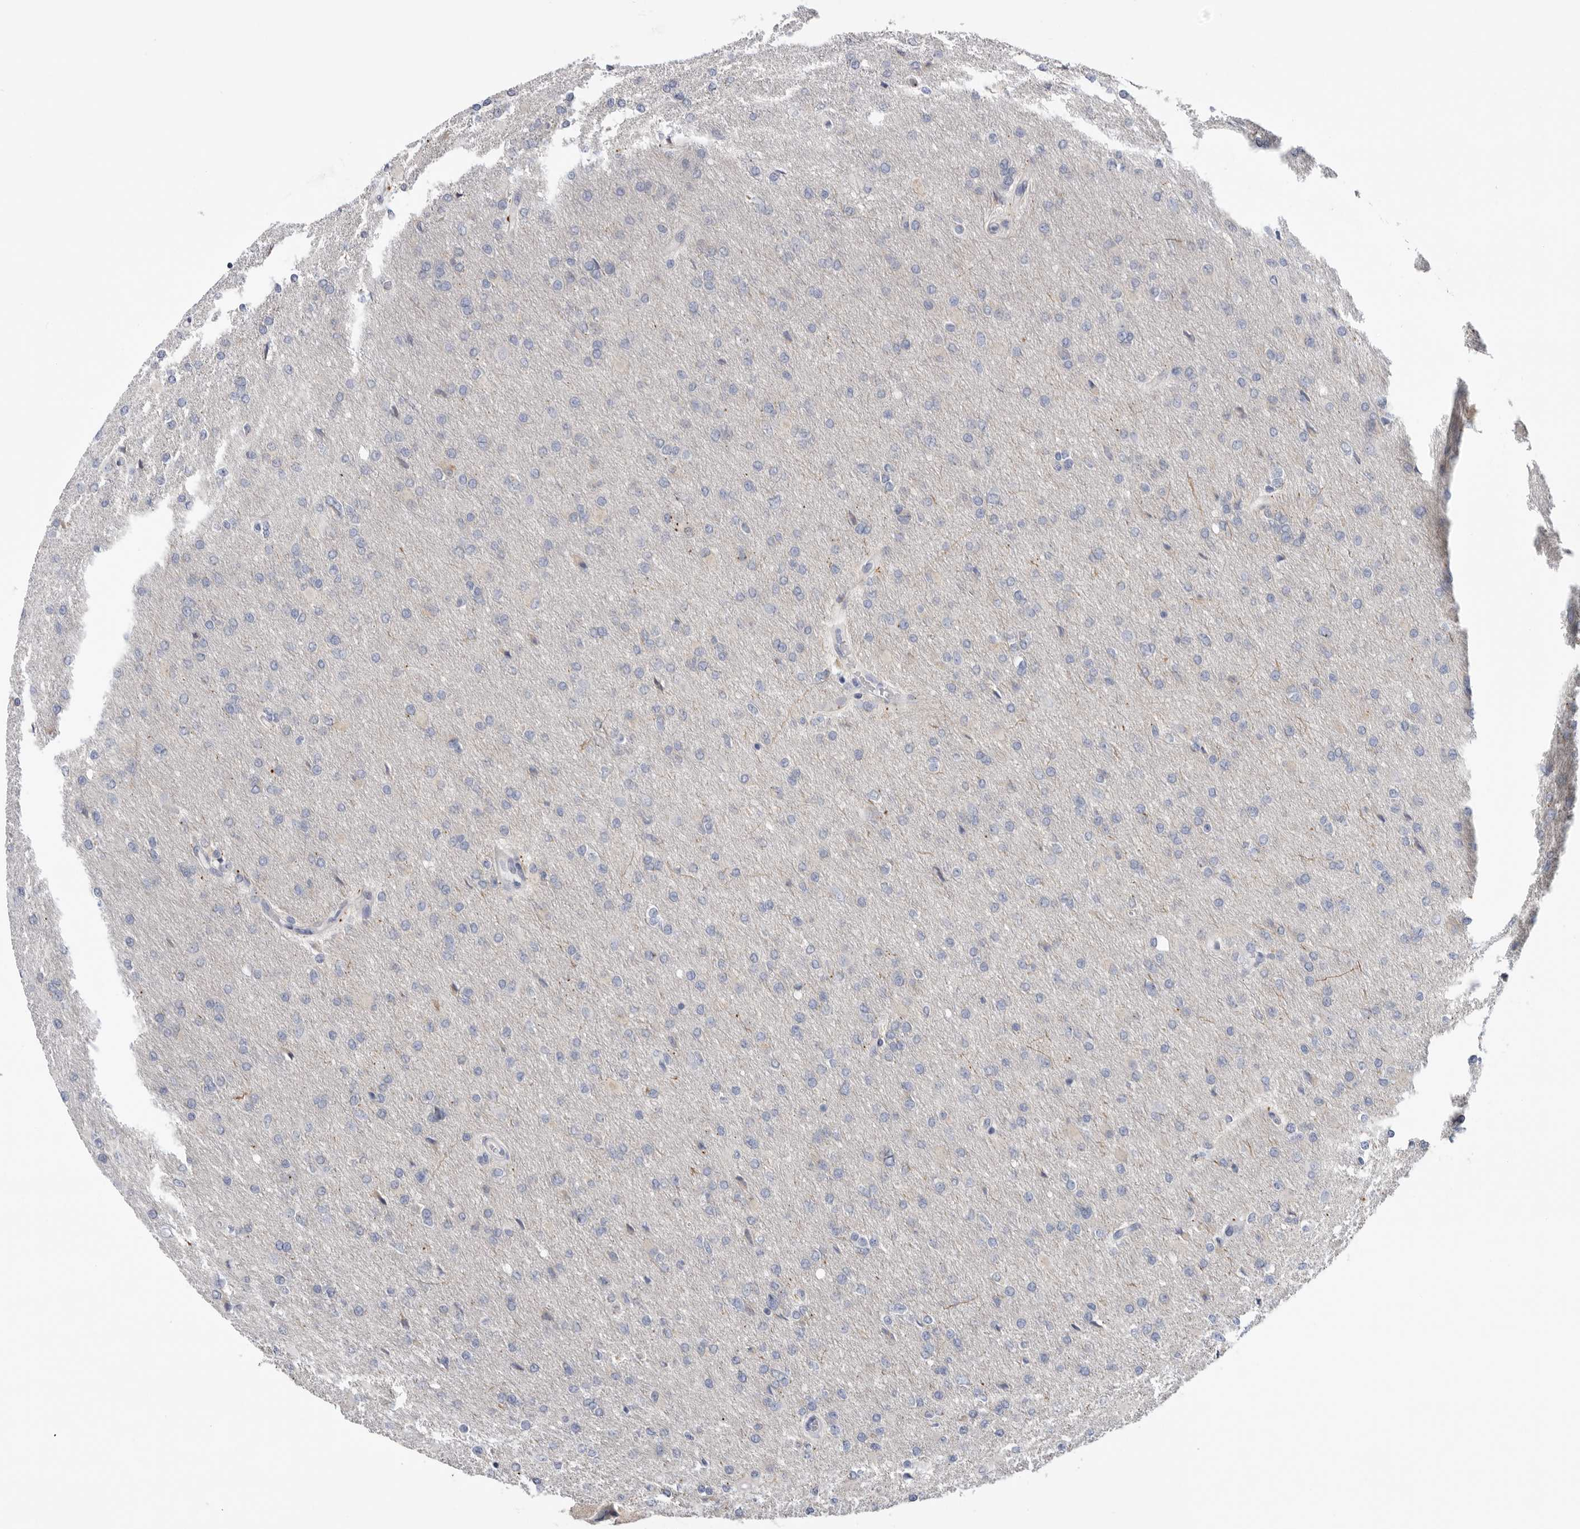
{"staining": {"intensity": "negative", "quantity": "none", "location": "none"}, "tissue": "glioma", "cell_type": "Tumor cells", "image_type": "cancer", "snomed": [{"axis": "morphology", "description": "Glioma, malignant, High grade"}, {"axis": "topography", "description": "Cerebral cortex"}], "caption": "An immunohistochemistry (IHC) image of malignant glioma (high-grade) is shown. There is no staining in tumor cells of malignant glioma (high-grade).", "gene": "MTFR1L", "patient": {"sex": "female", "age": 36}}